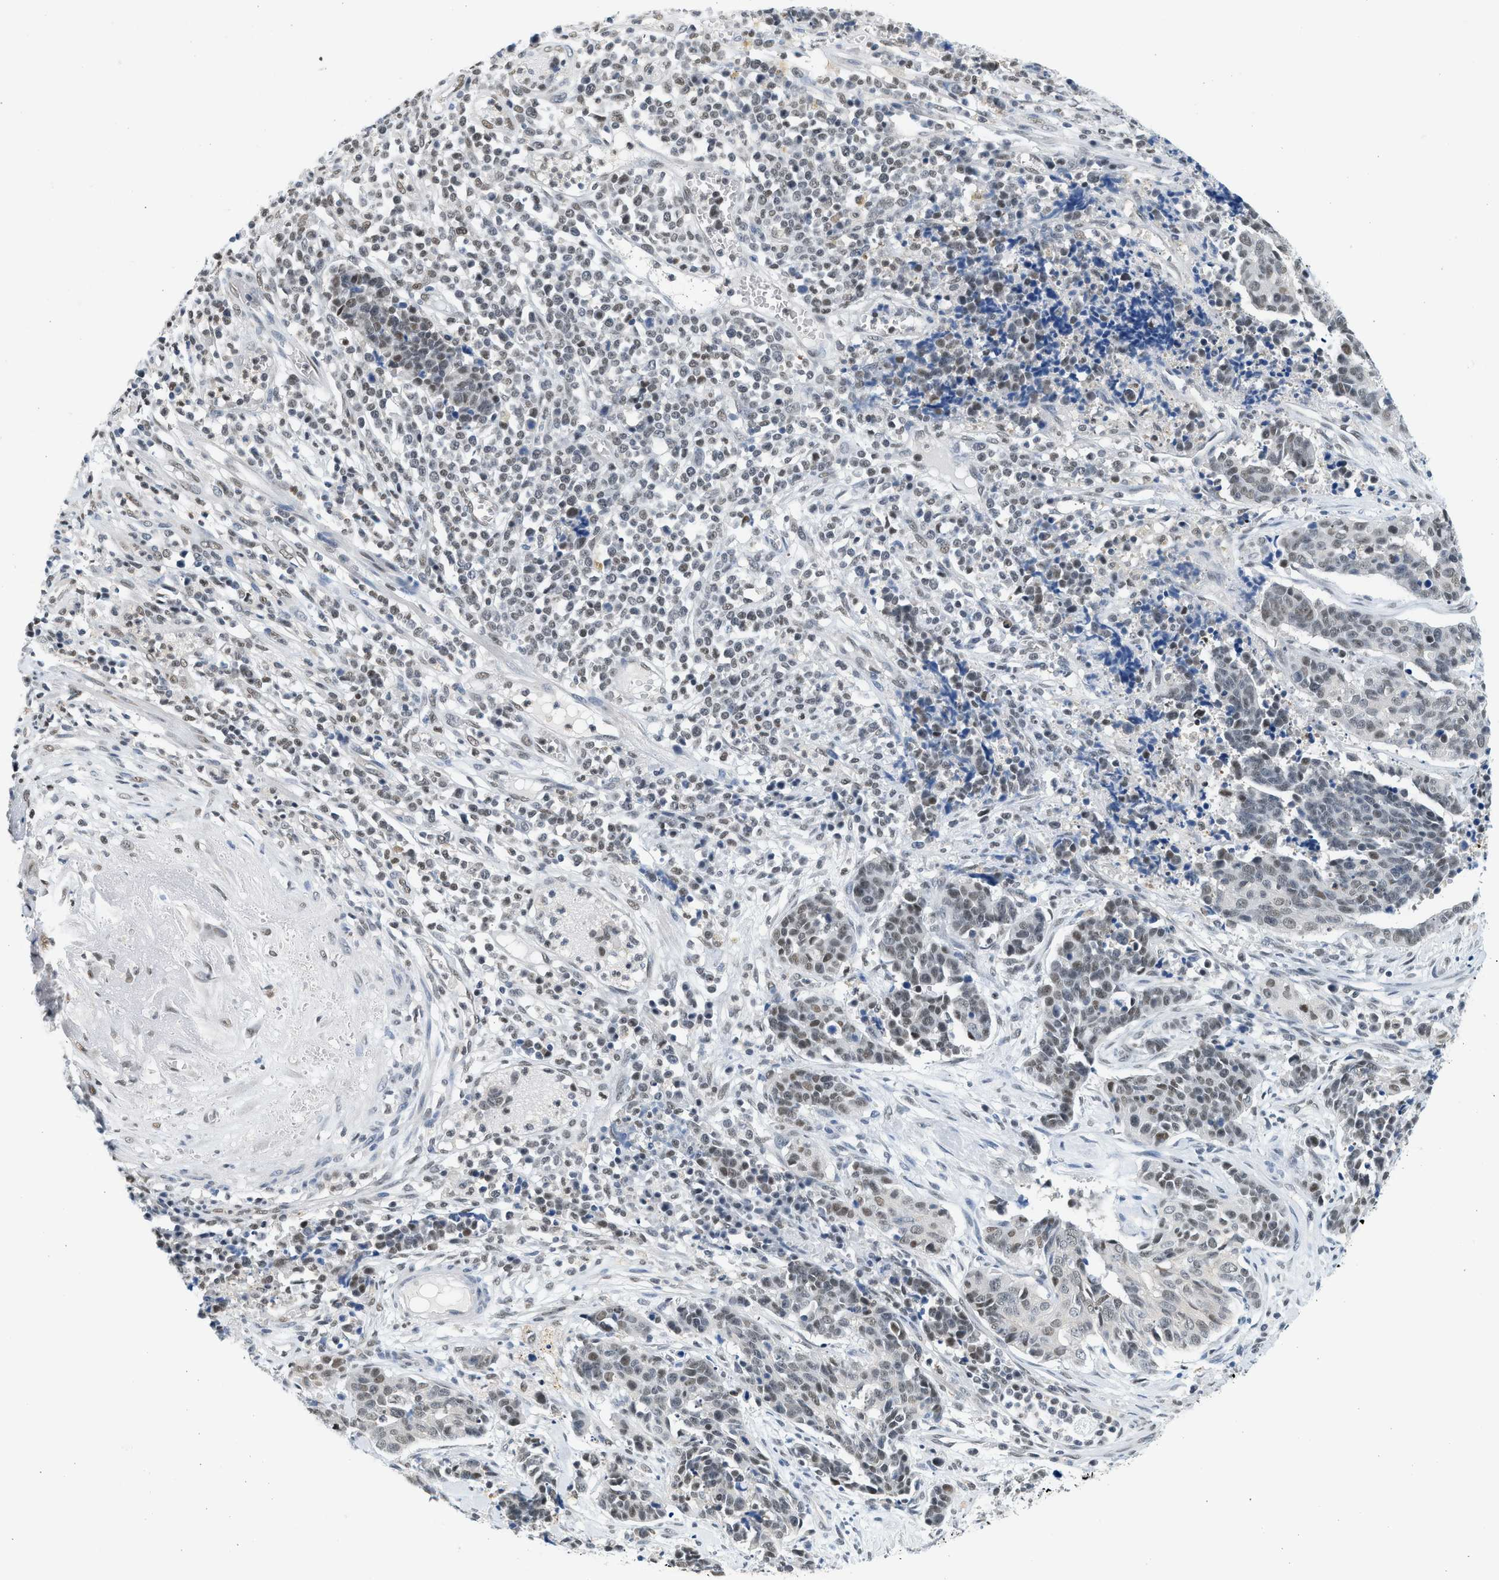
{"staining": {"intensity": "weak", "quantity": "<25%", "location": "nuclear"}, "tissue": "cervical cancer", "cell_type": "Tumor cells", "image_type": "cancer", "snomed": [{"axis": "morphology", "description": "Squamous cell carcinoma, NOS"}, {"axis": "topography", "description": "Cervix"}], "caption": "DAB immunohistochemical staining of cervical squamous cell carcinoma exhibits no significant staining in tumor cells.", "gene": "HIPK1", "patient": {"sex": "female", "age": 35}}